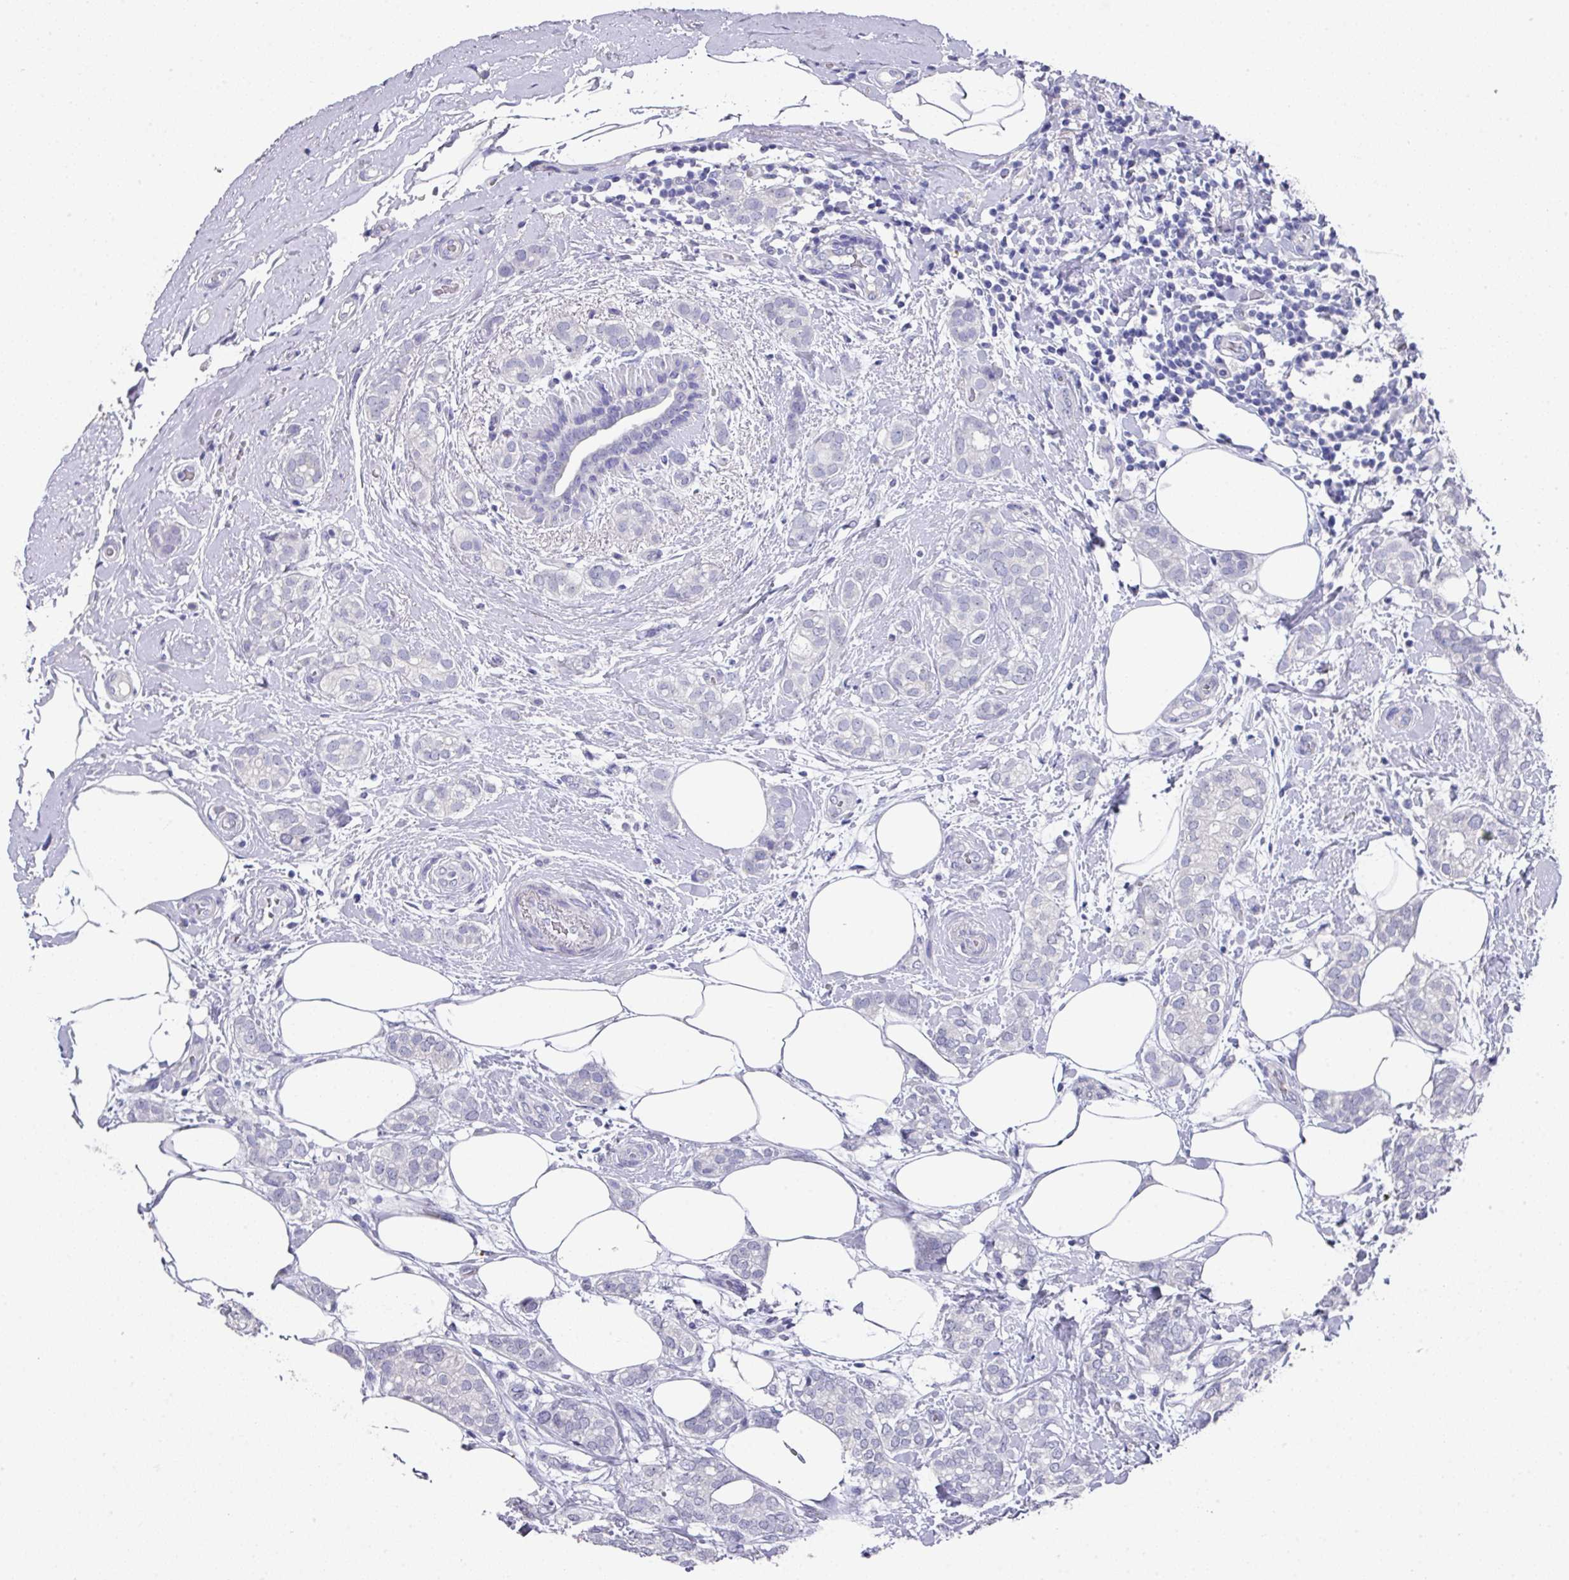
{"staining": {"intensity": "negative", "quantity": "none", "location": "none"}, "tissue": "breast cancer", "cell_type": "Tumor cells", "image_type": "cancer", "snomed": [{"axis": "morphology", "description": "Duct carcinoma"}, {"axis": "topography", "description": "Breast"}], "caption": "Invasive ductal carcinoma (breast) stained for a protein using IHC reveals no staining tumor cells.", "gene": "DAZL", "patient": {"sex": "female", "age": 73}}